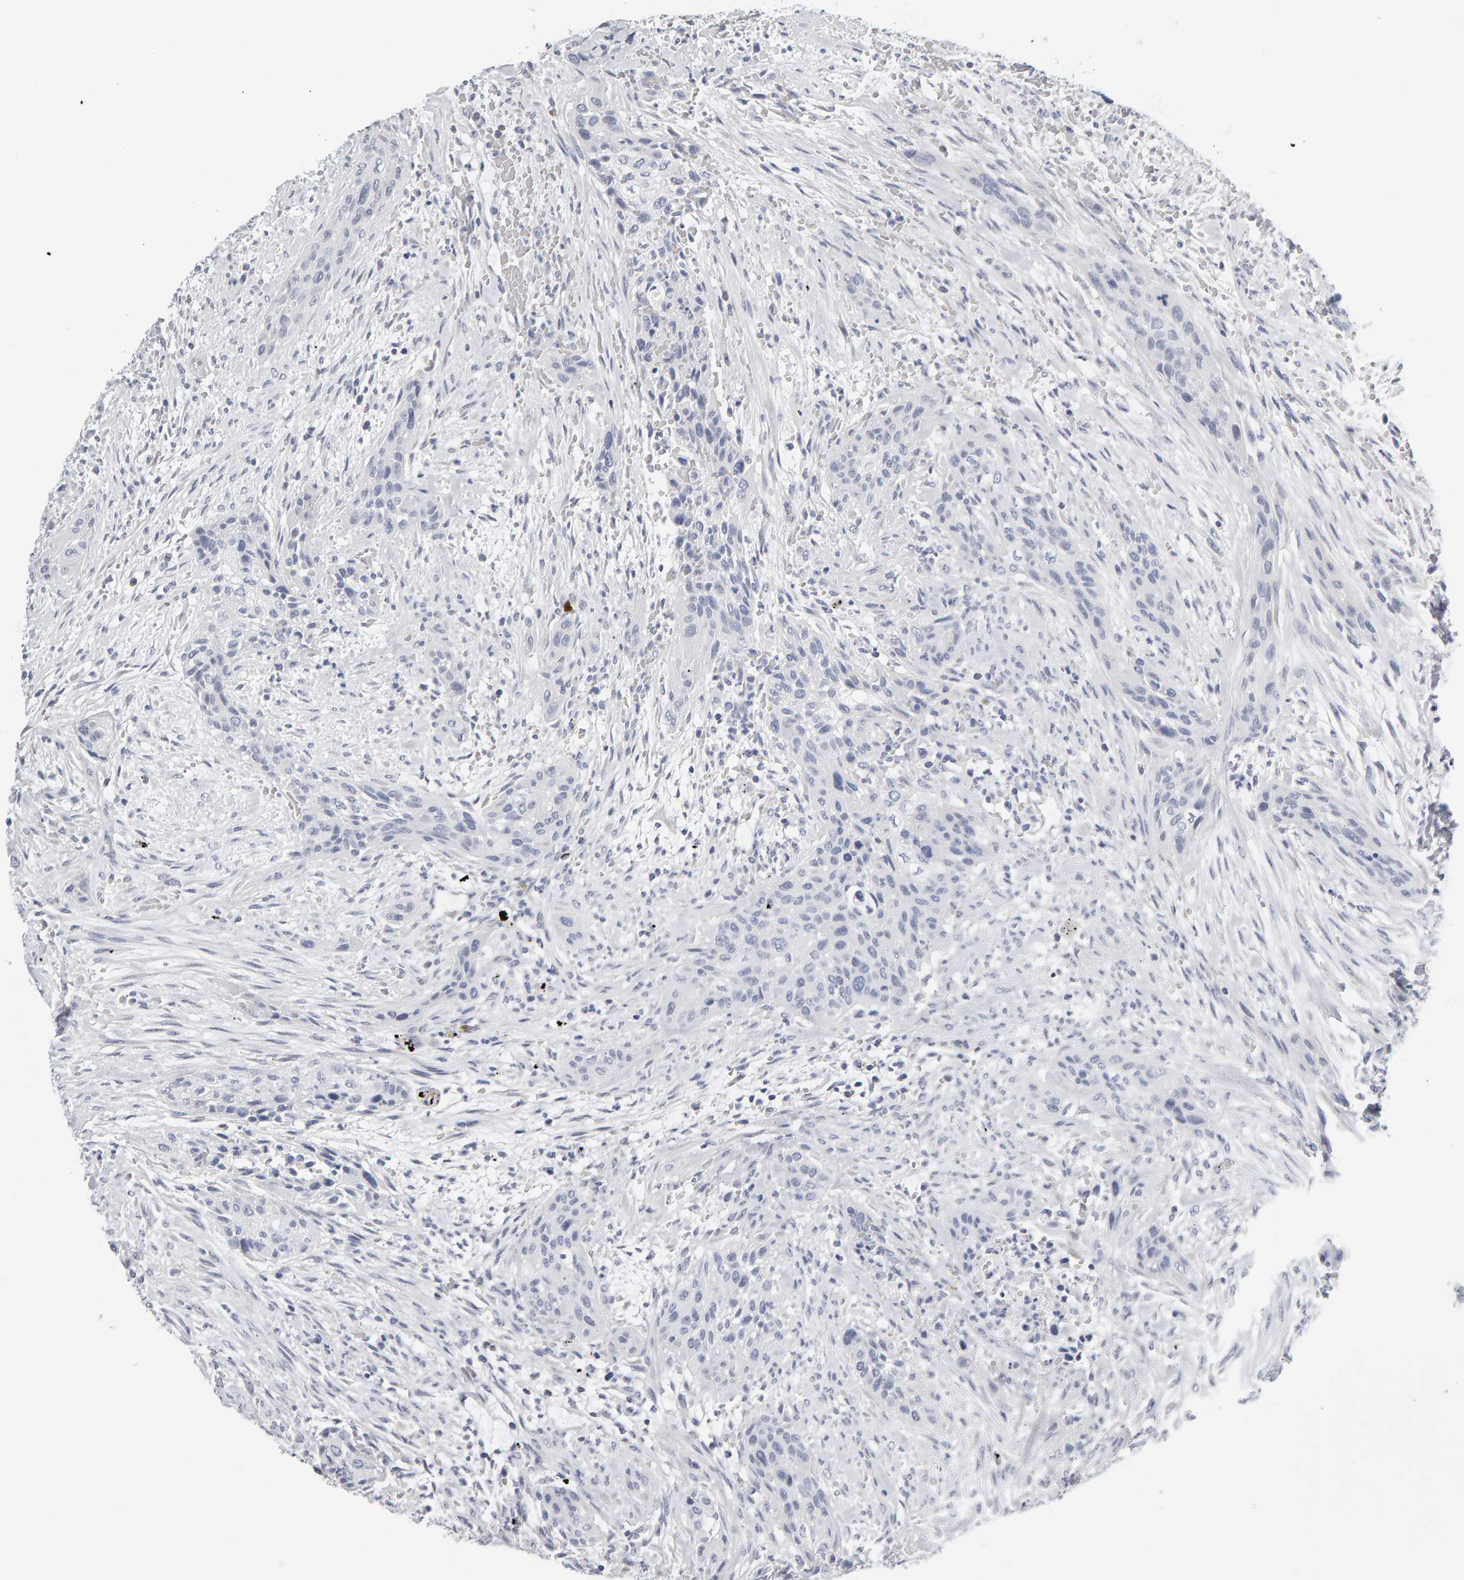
{"staining": {"intensity": "negative", "quantity": "none", "location": "none"}, "tissue": "urothelial cancer", "cell_type": "Tumor cells", "image_type": "cancer", "snomed": [{"axis": "morphology", "description": "Urothelial carcinoma, High grade"}, {"axis": "topography", "description": "Urinary bladder"}], "caption": "Immunohistochemistry (IHC) image of neoplastic tissue: human urothelial cancer stained with DAB exhibits no significant protein expression in tumor cells. Nuclei are stained in blue.", "gene": "CTH", "patient": {"sex": "male", "age": 35}}